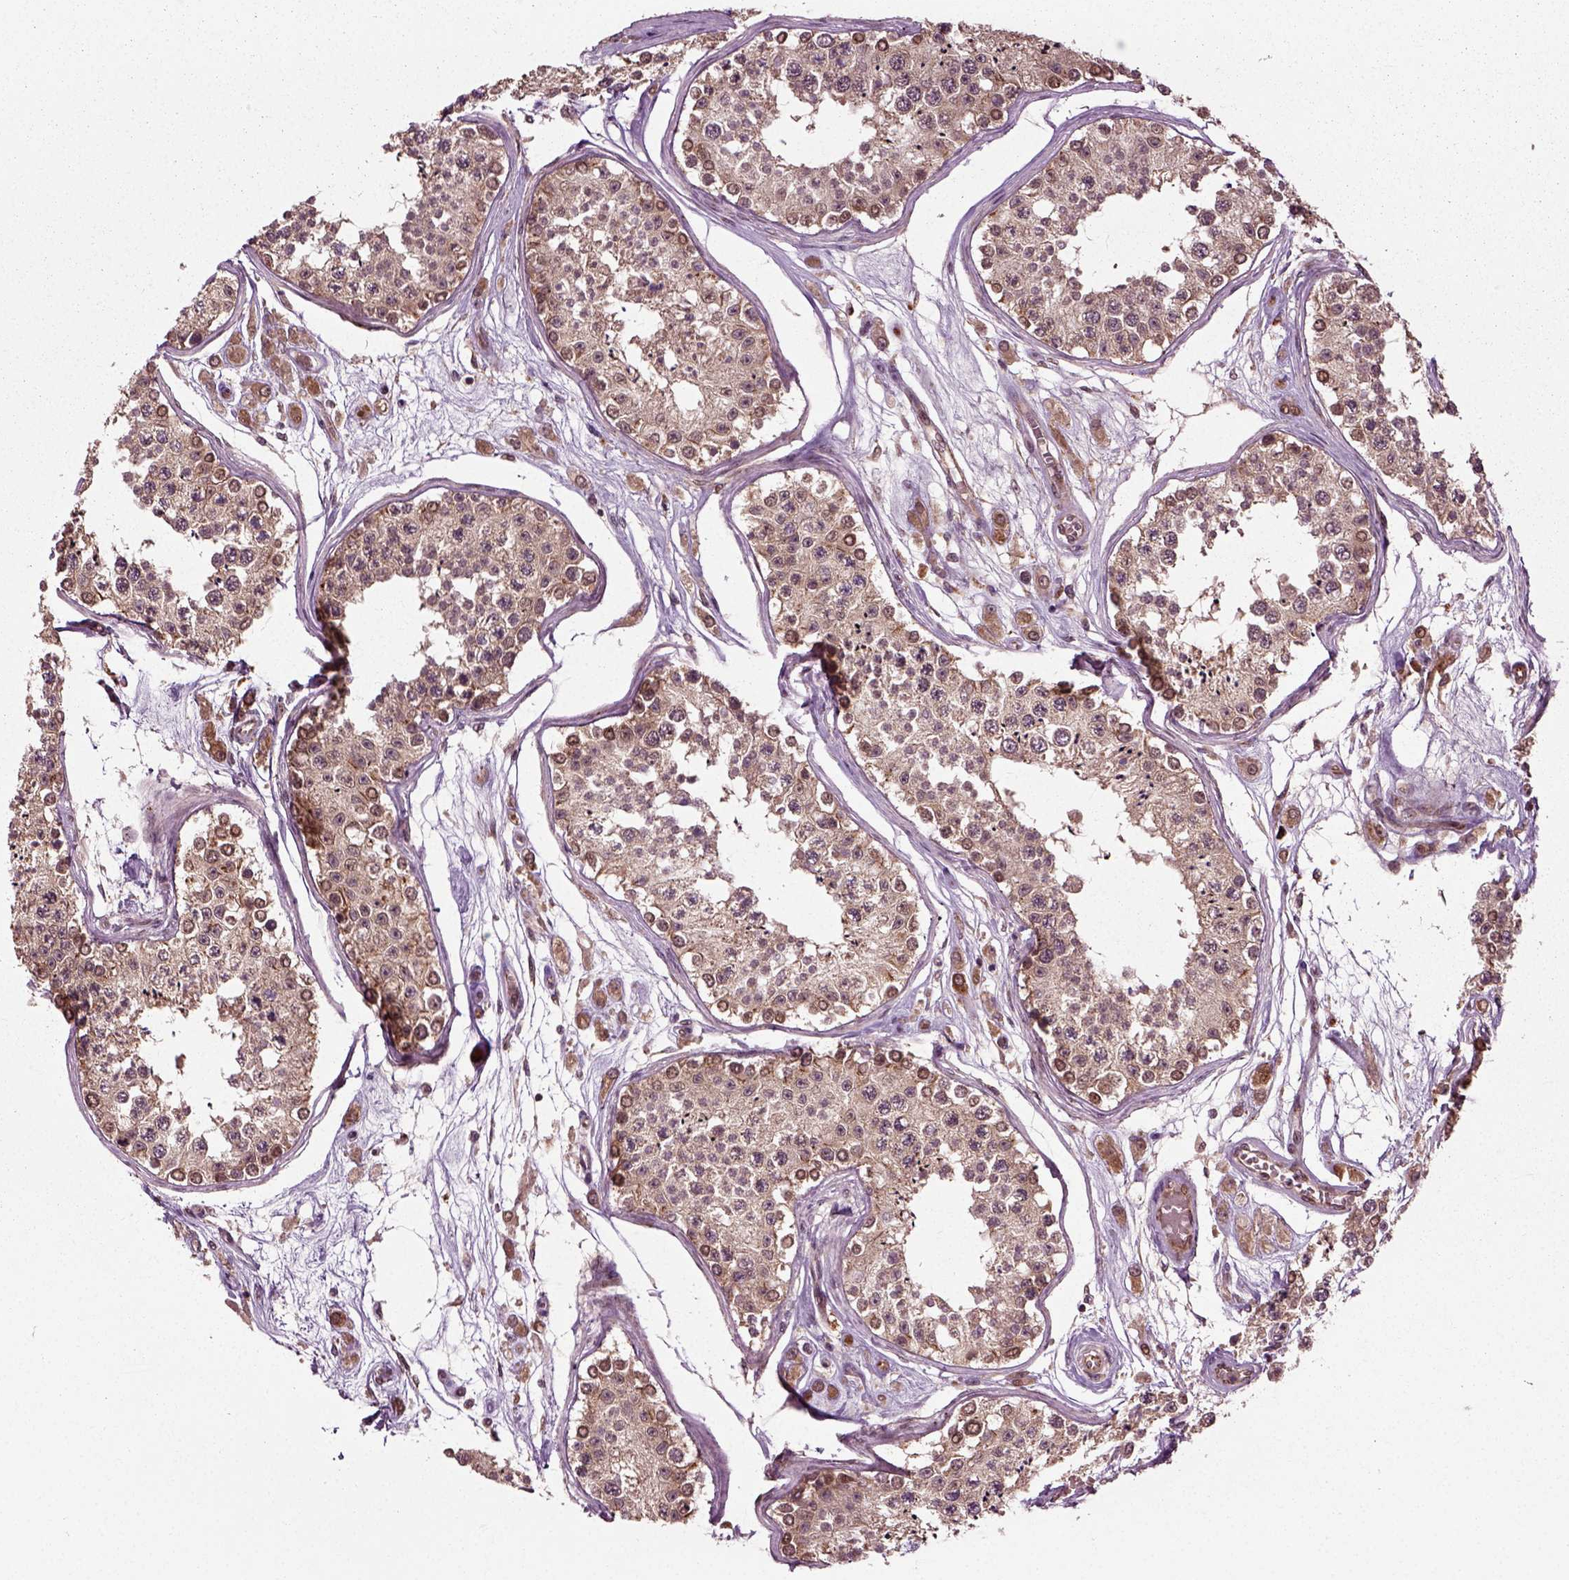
{"staining": {"intensity": "moderate", "quantity": ">75%", "location": "cytoplasmic/membranous"}, "tissue": "testis", "cell_type": "Cells in seminiferous ducts", "image_type": "normal", "snomed": [{"axis": "morphology", "description": "Normal tissue, NOS"}, {"axis": "topography", "description": "Testis"}], "caption": "Immunohistochemistry histopathology image of normal human testis stained for a protein (brown), which displays medium levels of moderate cytoplasmic/membranous staining in about >75% of cells in seminiferous ducts.", "gene": "PLCD3", "patient": {"sex": "male", "age": 25}}